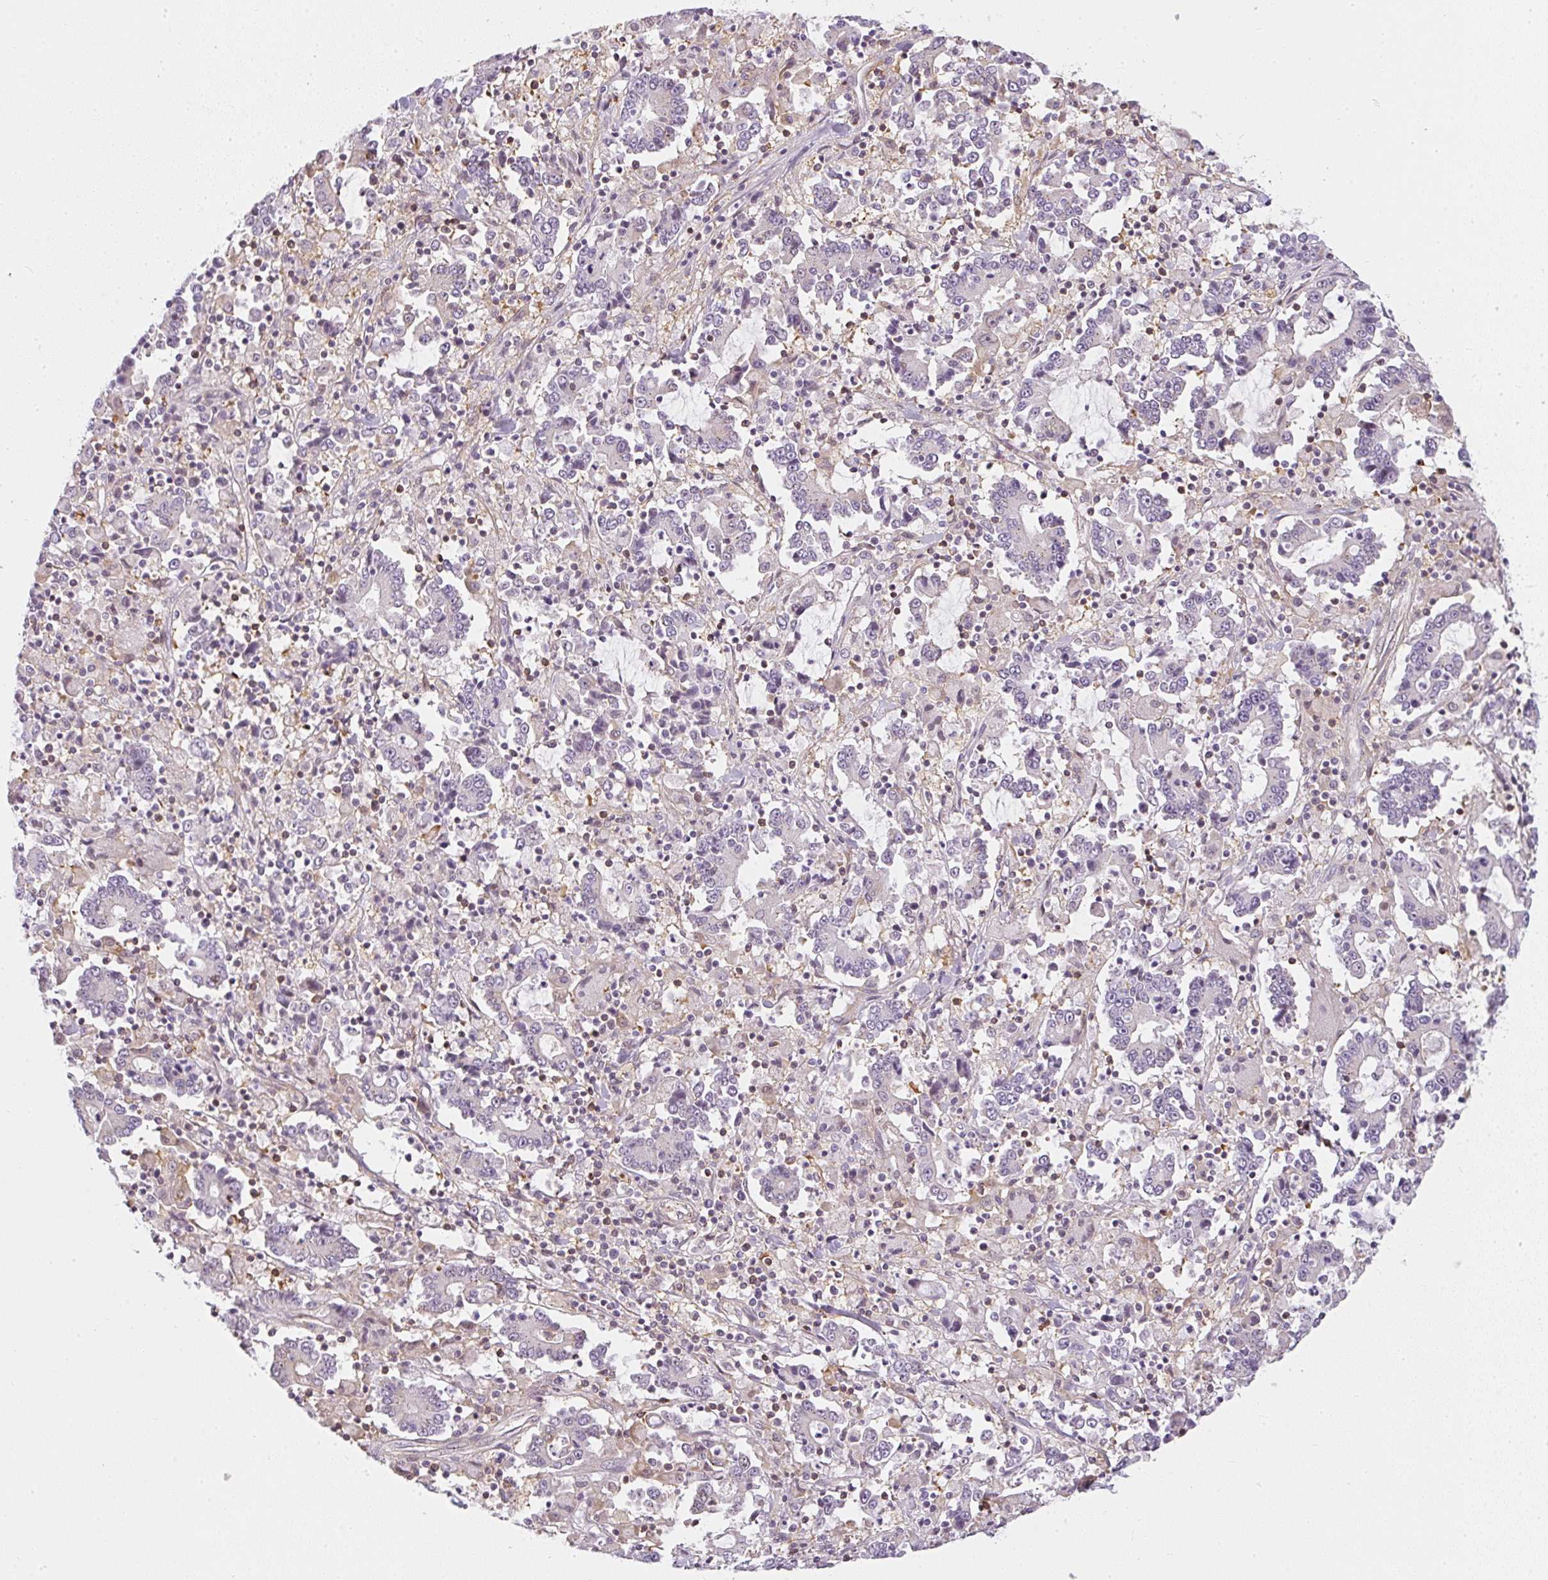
{"staining": {"intensity": "negative", "quantity": "none", "location": "none"}, "tissue": "stomach cancer", "cell_type": "Tumor cells", "image_type": "cancer", "snomed": [{"axis": "morphology", "description": "Adenocarcinoma, NOS"}, {"axis": "topography", "description": "Stomach, upper"}], "caption": "Immunohistochemical staining of stomach adenocarcinoma shows no significant staining in tumor cells. (DAB (3,3'-diaminobenzidine) immunohistochemistry, high magnification).", "gene": "SULF1", "patient": {"sex": "male", "age": 68}}